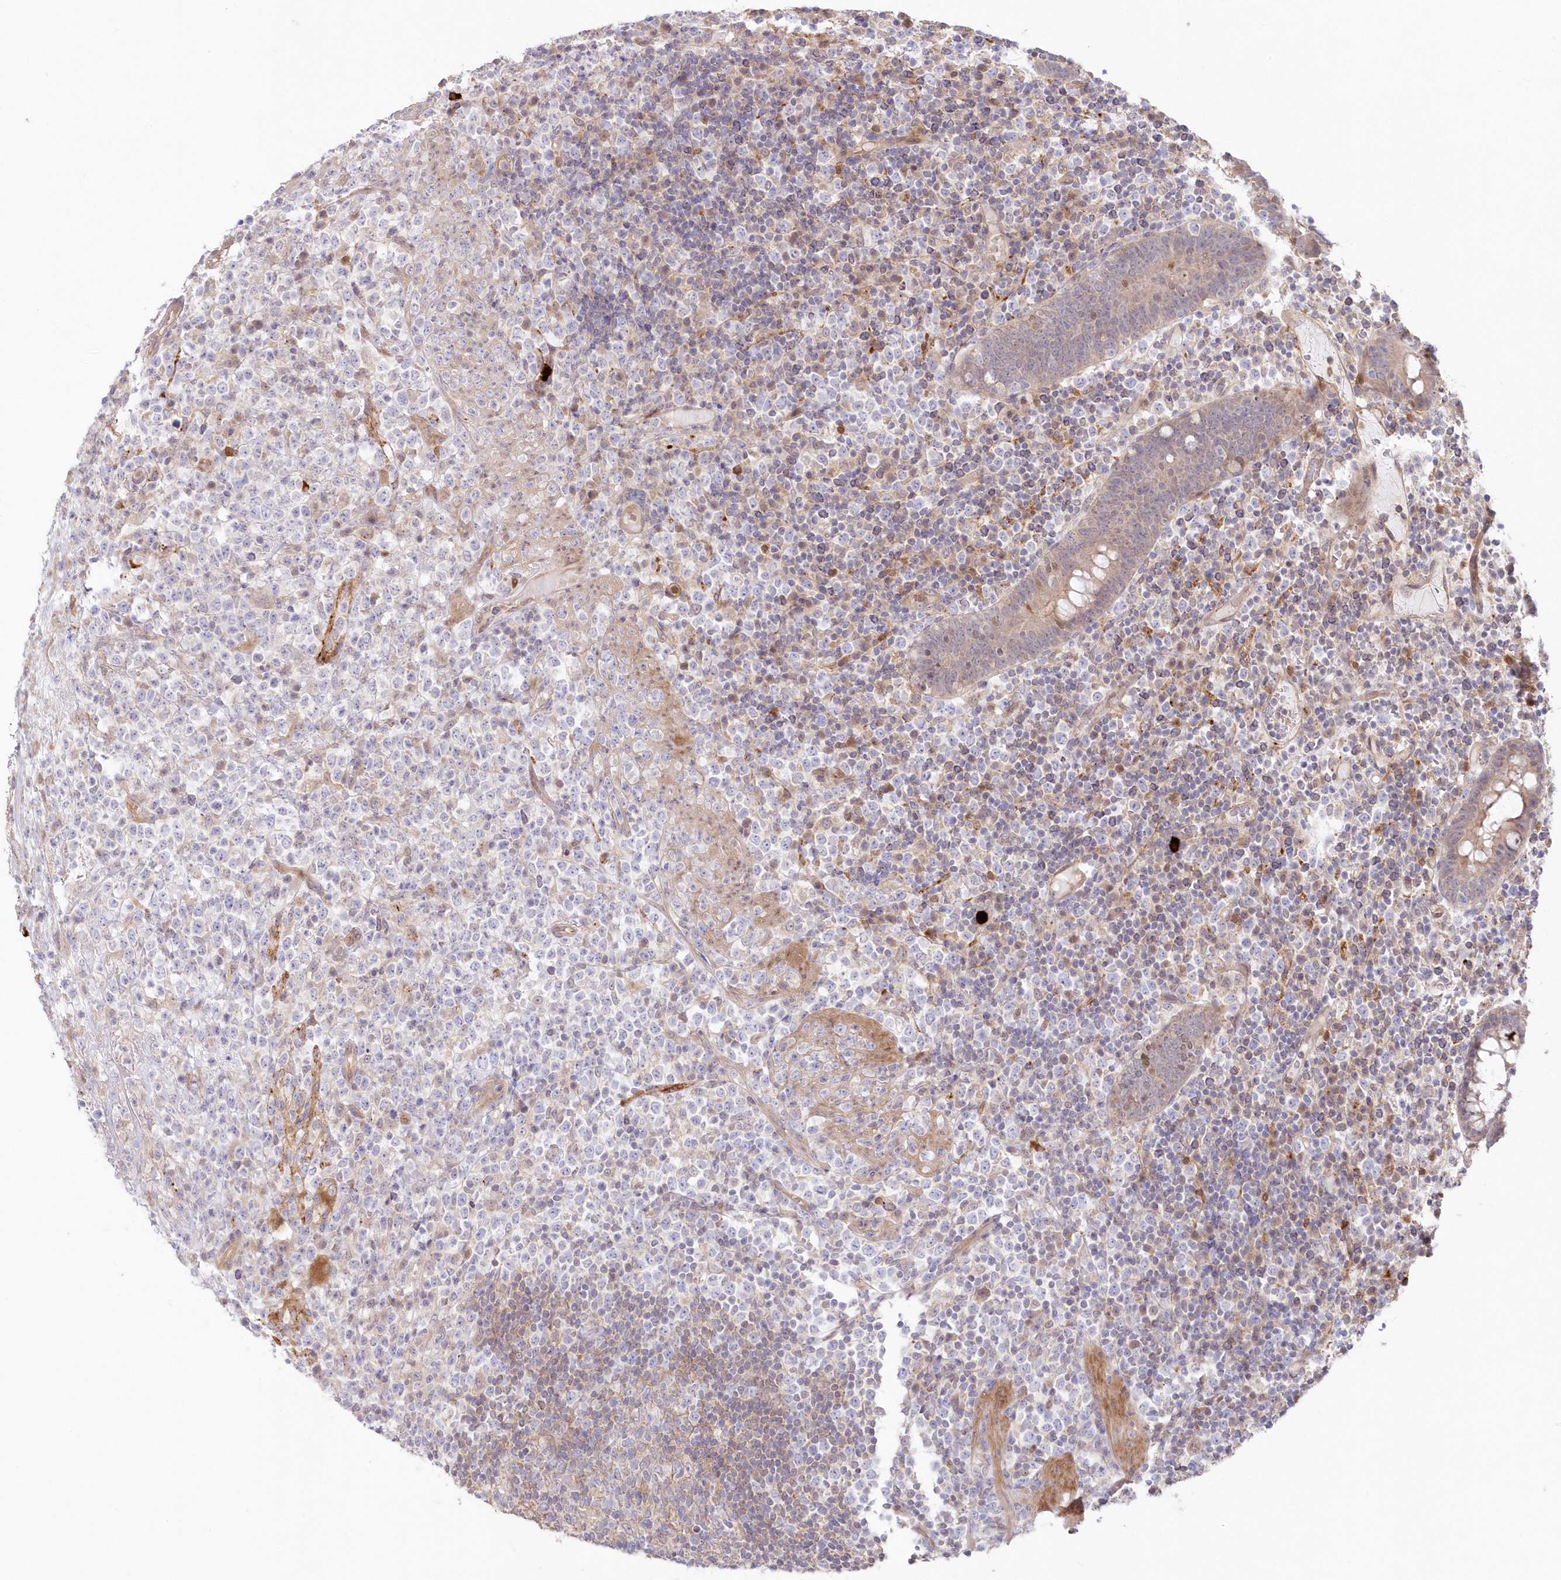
{"staining": {"intensity": "negative", "quantity": "none", "location": "none"}, "tissue": "lymphoma", "cell_type": "Tumor cells", "image_type": "cancer", "snomed": [{"axis": "morphology", "description": "Malignant lymphoma, non-Hodgkin's type, High grade"}, {"axis": "topography", "description": "Colon"}], "caption": "DAB immunohistochemical staining of high-grade malignant lymphoma, non-Hodgkin's type demonstrates no significant expression in tumor cells.", "gene": "GBE1", "patient": {"sex": "female", "age": 53}}